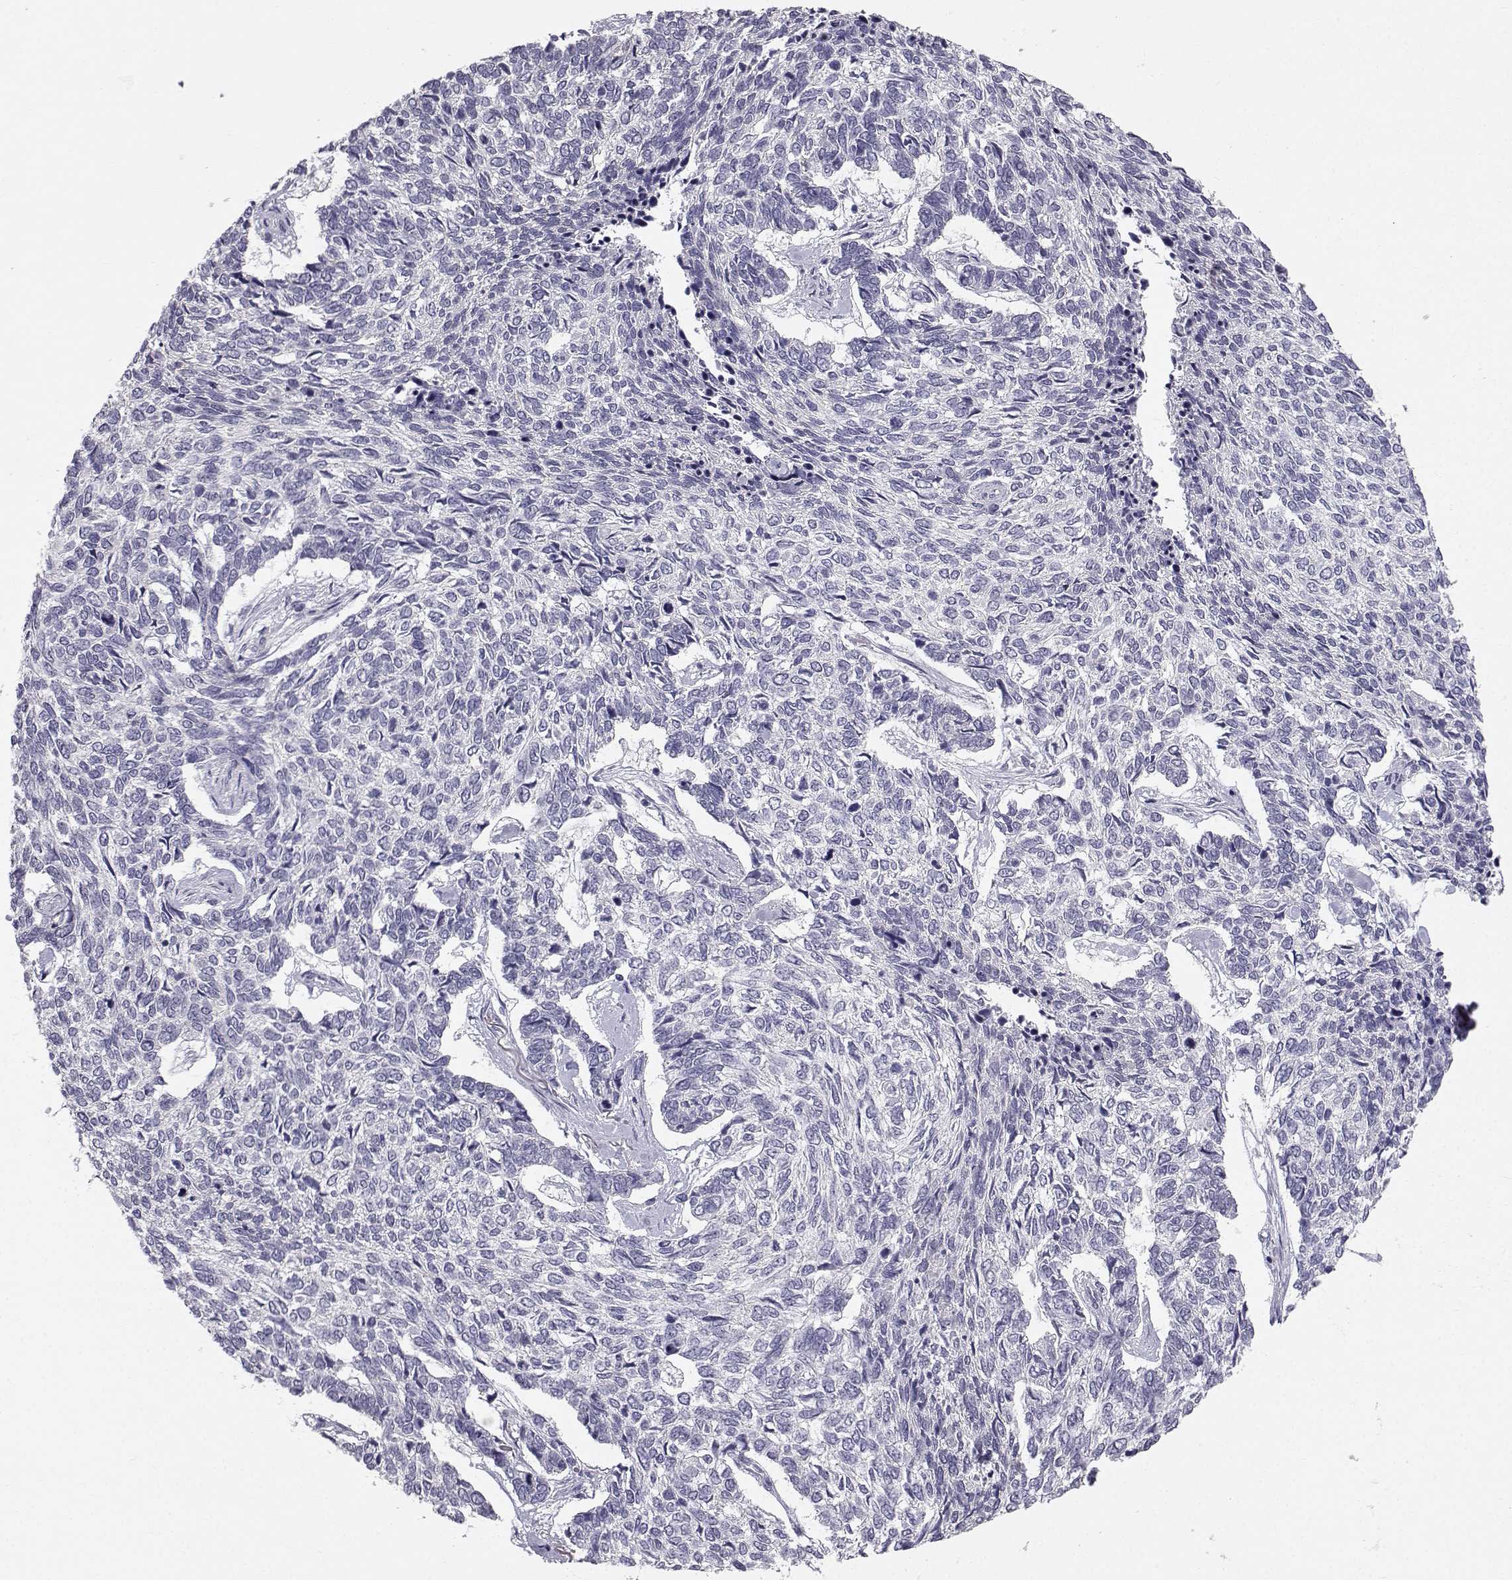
{"staining": {"intensity": "negative", "quantity": "none", "location": "none"}, "tissue": "skin cancer", "cell_type": "Tumor cells", "image_type": "cancer", "snomed": [{"axis": "morphology", "description": "Basal cell carcinoma"}, {"axis": "topography", "description": "Skin"}], "caption": "Tumor cells are negative for protein expression in human skin cancer (basal cell carcinoma).", "gene": "ZNF185", "patient": {"sex": "female", "age": 65}}